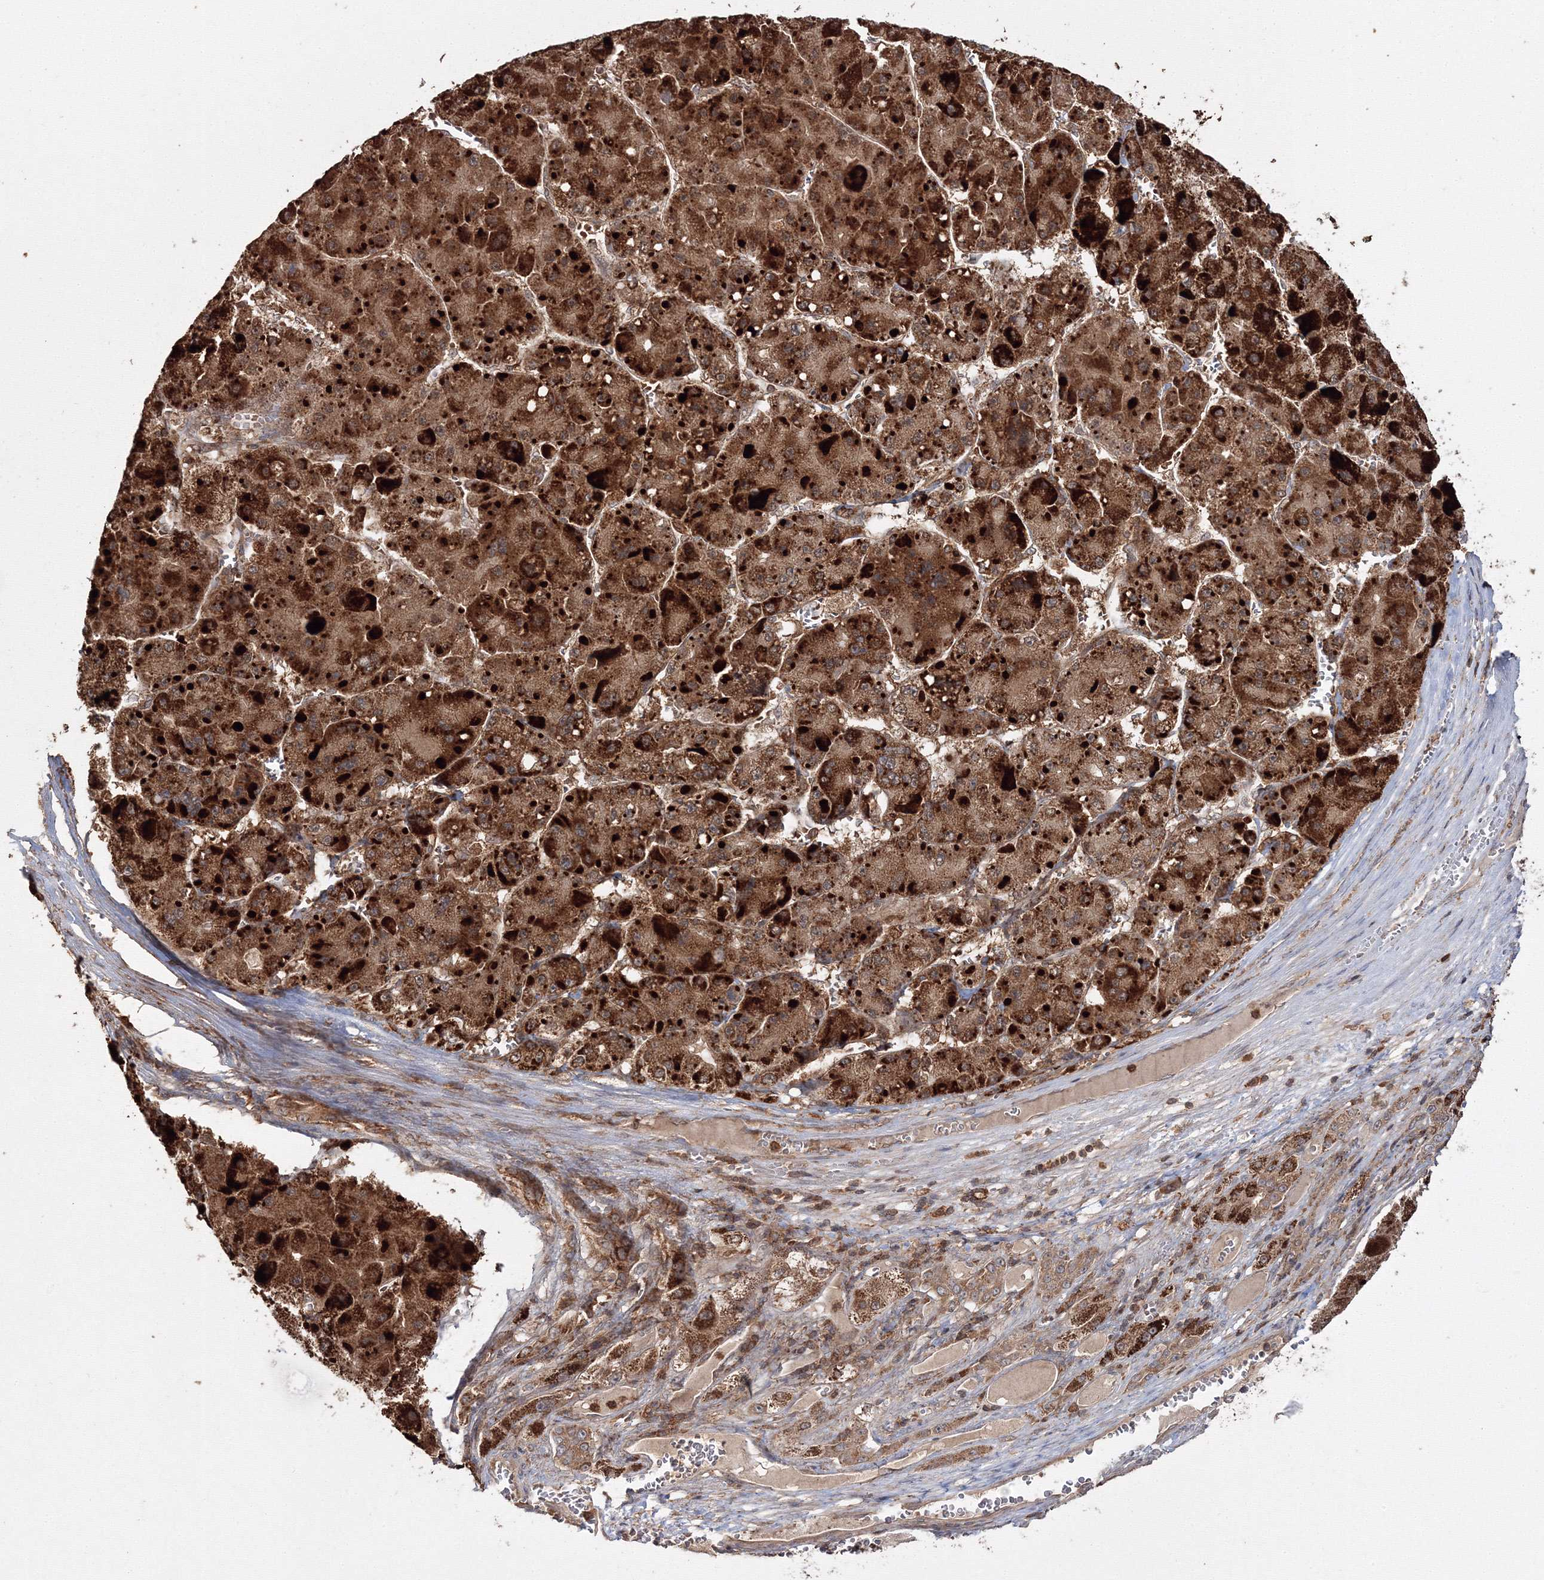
{"staining": {"intensity": "strong", "quantity": ">75%", "location": "cytoplasmic/membranous"}, "tissue": "liver cancer", "cell_type": "Tumor cells", "image_type": "cancer", "snomed": [{"axis": "morphology", "description": "Carcinoma, Hepatocellular, NOS"}, {"axis": "topography", "description": "Liver"}], "caption": "Immunohistochemistry (IHC) image of neoplastic tissue: liver hepatocellular carcinoma stained using IHC shows high levels of strong protein expression localized specifically in the cytoplasmic/membranous of tumor cells, appearing as a cytoplasmic/membranous brown color.", "gene": "DDO", "patient": {"sex": "female", "age": 73}}